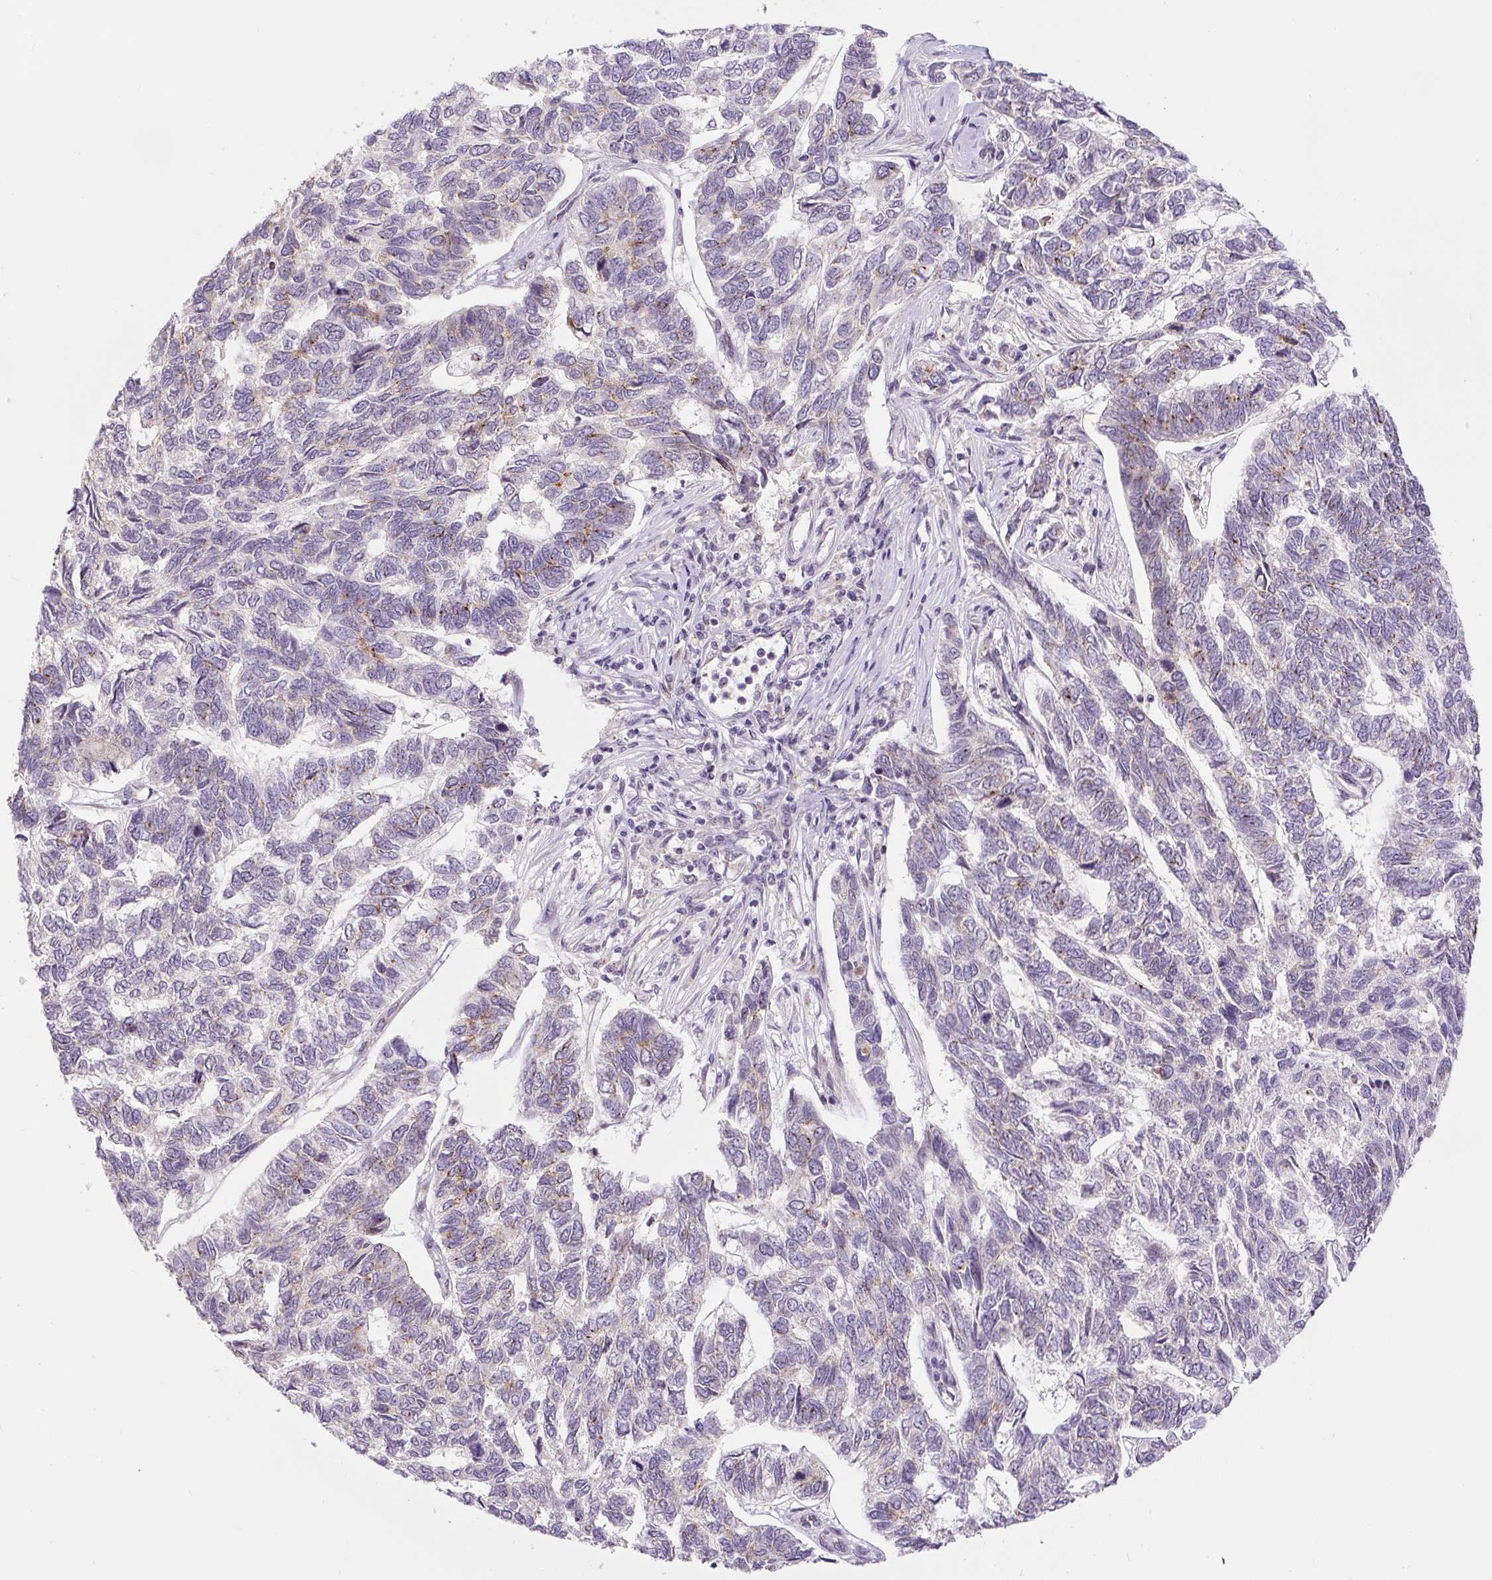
{"staining": {"intensity": "weak", "quantity": "<25%", "location": "cytoplasmic/membranous"}, "tissue": "skin cancer", "cell_type": "Tumor cells", "image_type": "cancer", "snomed": [{"axis": "morphology", "description": "Basal cell carcinoma"}, {"axis": "topography", "description": "Skin"}], "caption": "Image shows no significant protein positivity in tumor cells of skin cancer.", "gene": "PCM1", "patient": {"sex": "female", "age": 65}}